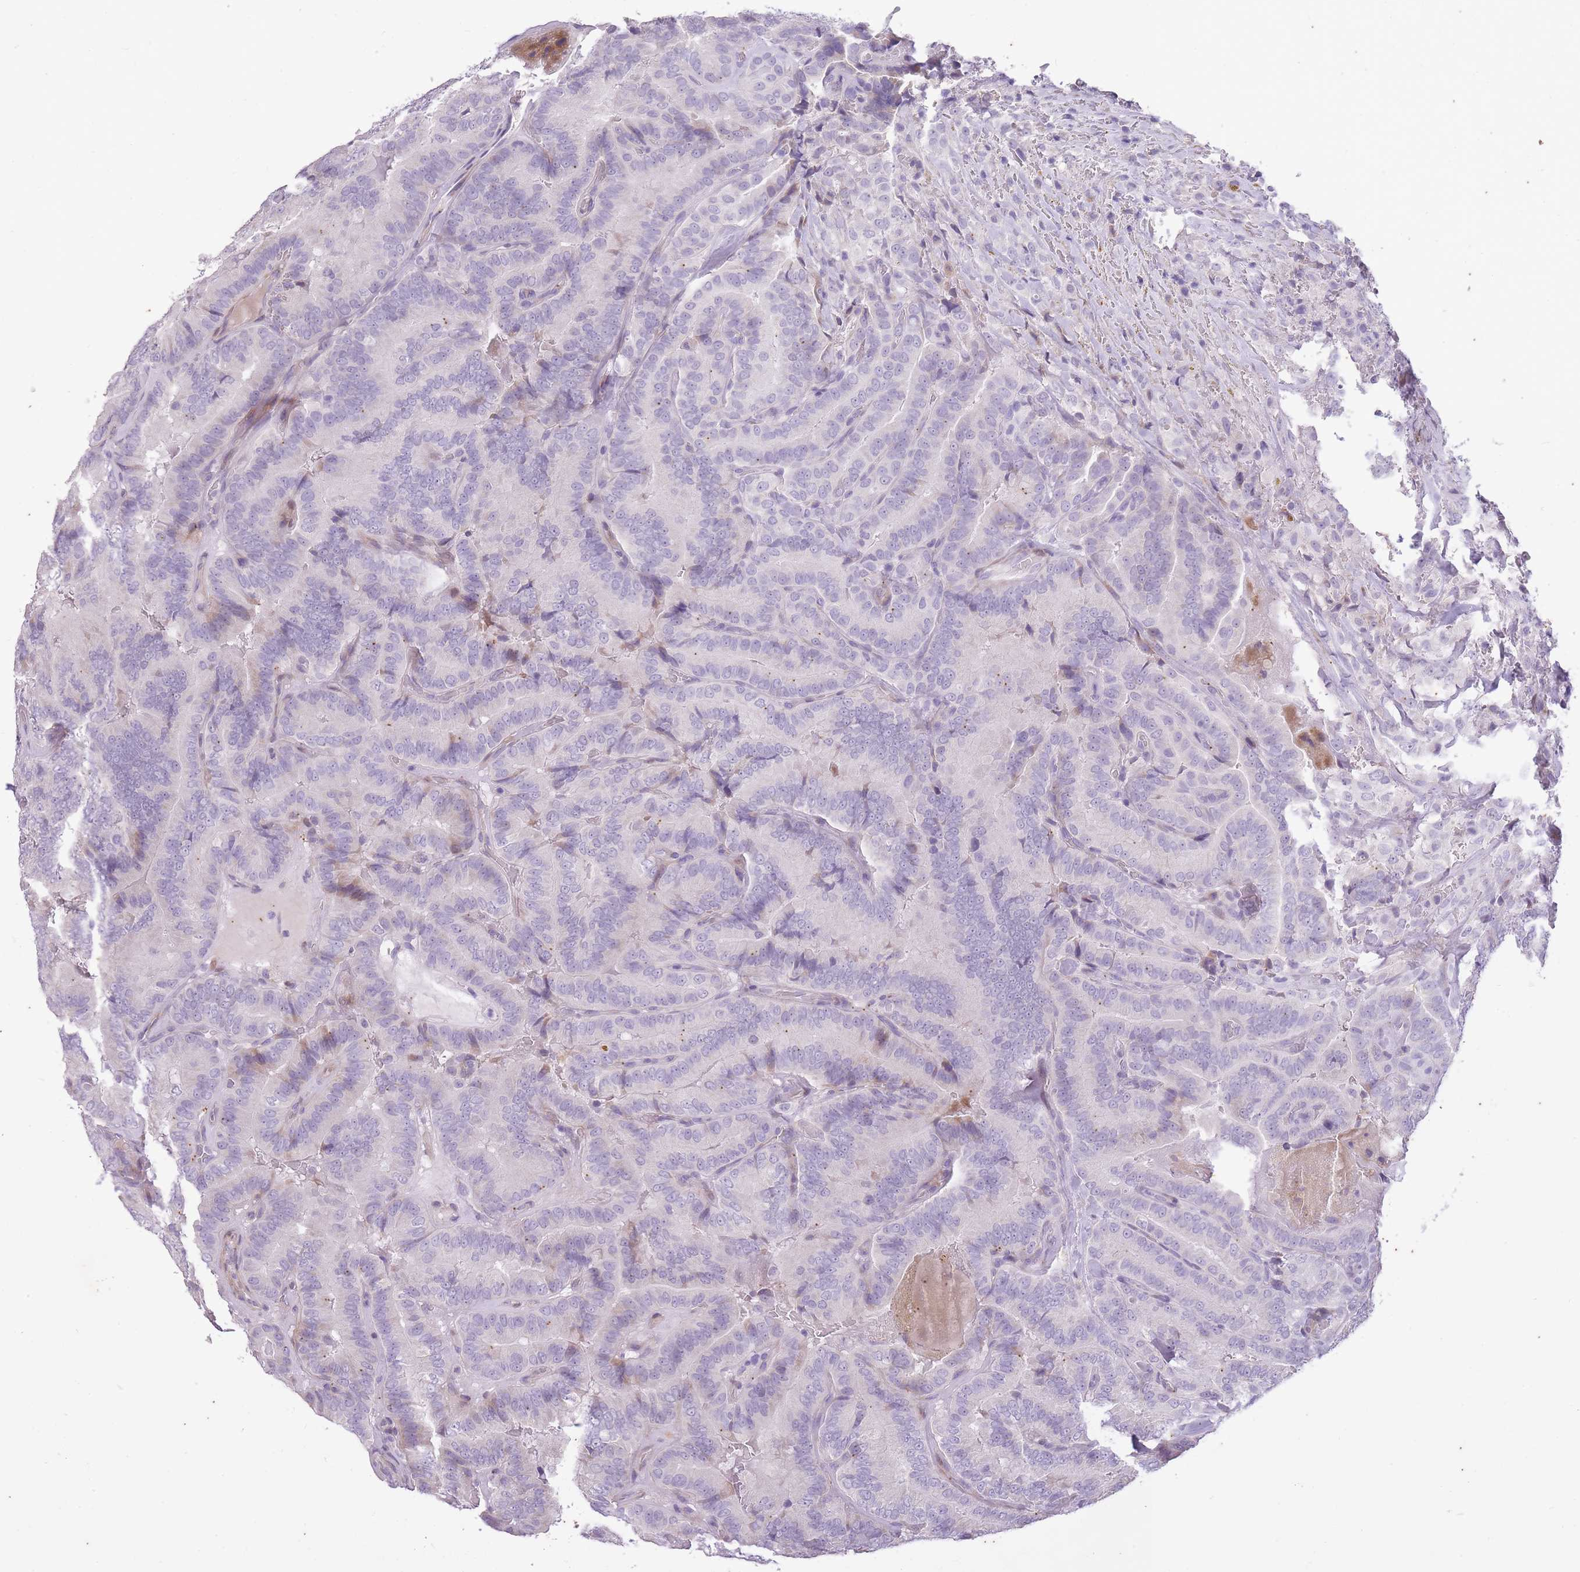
{"staining": {"intensity": "negative", "quantity": "none", "location": "none"}, "tissue": "thyroid cancer", "cell_type": "Tumor cells", "image_type": "cancer", "snomed": [{"axis": "morphology", "description": "Papillary adenocarcinoma, NOS"}, {"axis": "topography", "description": "Thyroid gland"}], "caption": "This photomicrograph is of thyroid cancer stained with immunohistochemistry to label a protein in brown with the nuclei are counter-stained blue. There is no expression in tumor cells.", "gene": "CNTNAP3", "patient": {"sex": "male", "age": 61}}